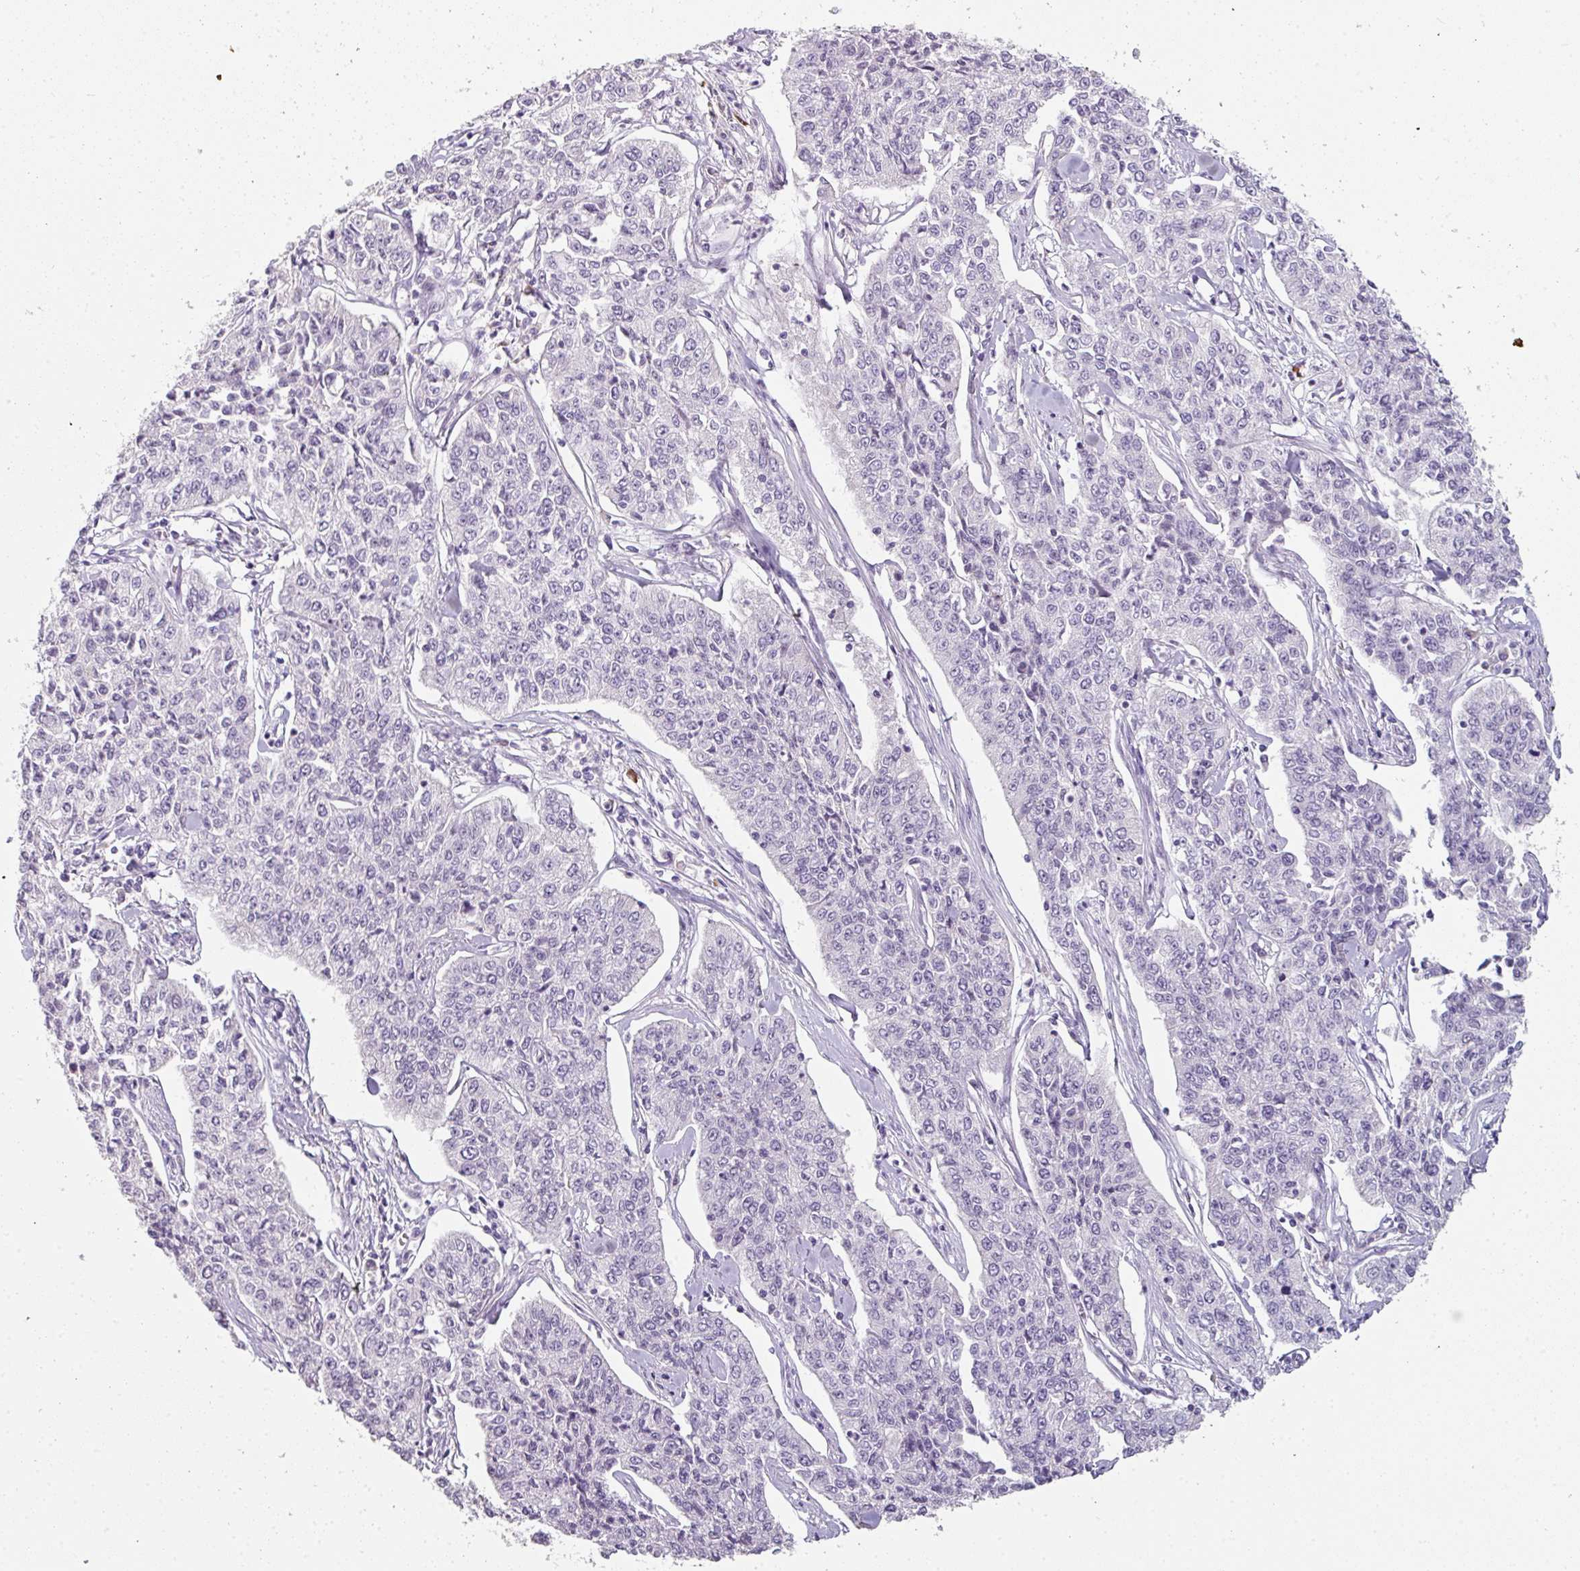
{"staining": {"intensity": "negative", "quantity": "none", "location": "none"}, "tissue": "cervical cancer", "cell_type": "Tumor cells", "image_type": "cancer", "snomed": [{"axis": "morphology", "description": "Squamous cell carcinoma, NOS"}, {"axis": "topography", "description": "Cervix"}], "caption": "DAB immunohistochemical staining of human squamous cell carcinoma (cervical) reveals no significant positivity in tumor cells. Brightfield microscopy of immunohistochemistry (IHC) stained with DAB (3,3'-diaminobenzidine) (brown) and hematoxylin (blue), captured at high magnification.", "gene": "FHAD1", "patient": {"sex": "female", "age": 35}}